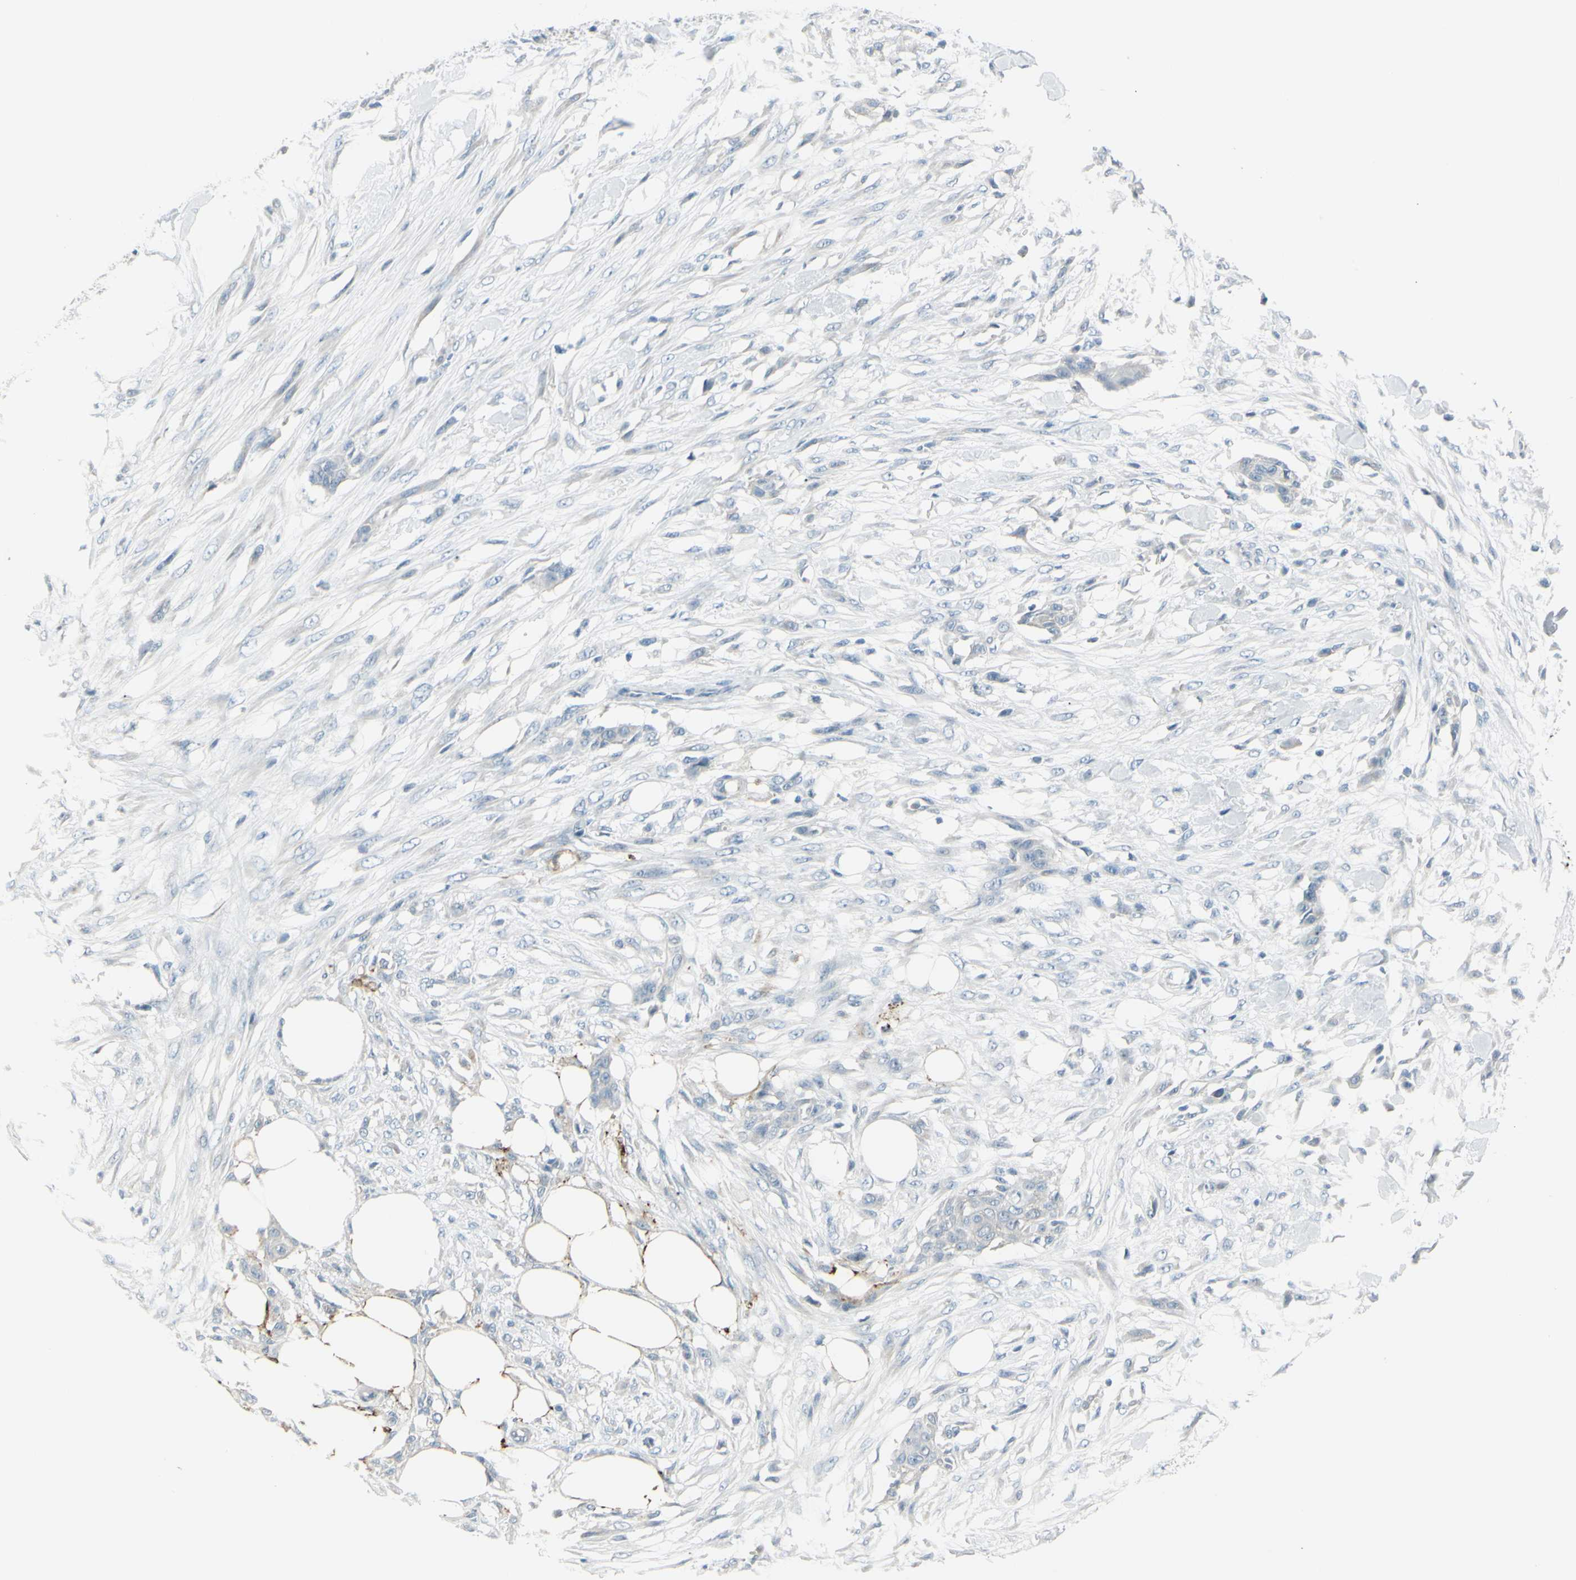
{"staining": {"intensity": "negative", "quantity": "none", "location": "none"}, "tissue": "skin cancer", "cell_type": "Tumor cells", "image_type": "cancer", "snomed": [{"axis": "morphology", "description": "Squamous cell carcinoma, NOS"}, {"axis": "topography", "description": "Skin"}], "caption": "IHC photomicrograph of human skin cancer stained for a protein (brown), which exhibits no staining in tumor cells.", "gene": "GPR34", "patient": {"sex": "female", "age": 59}}